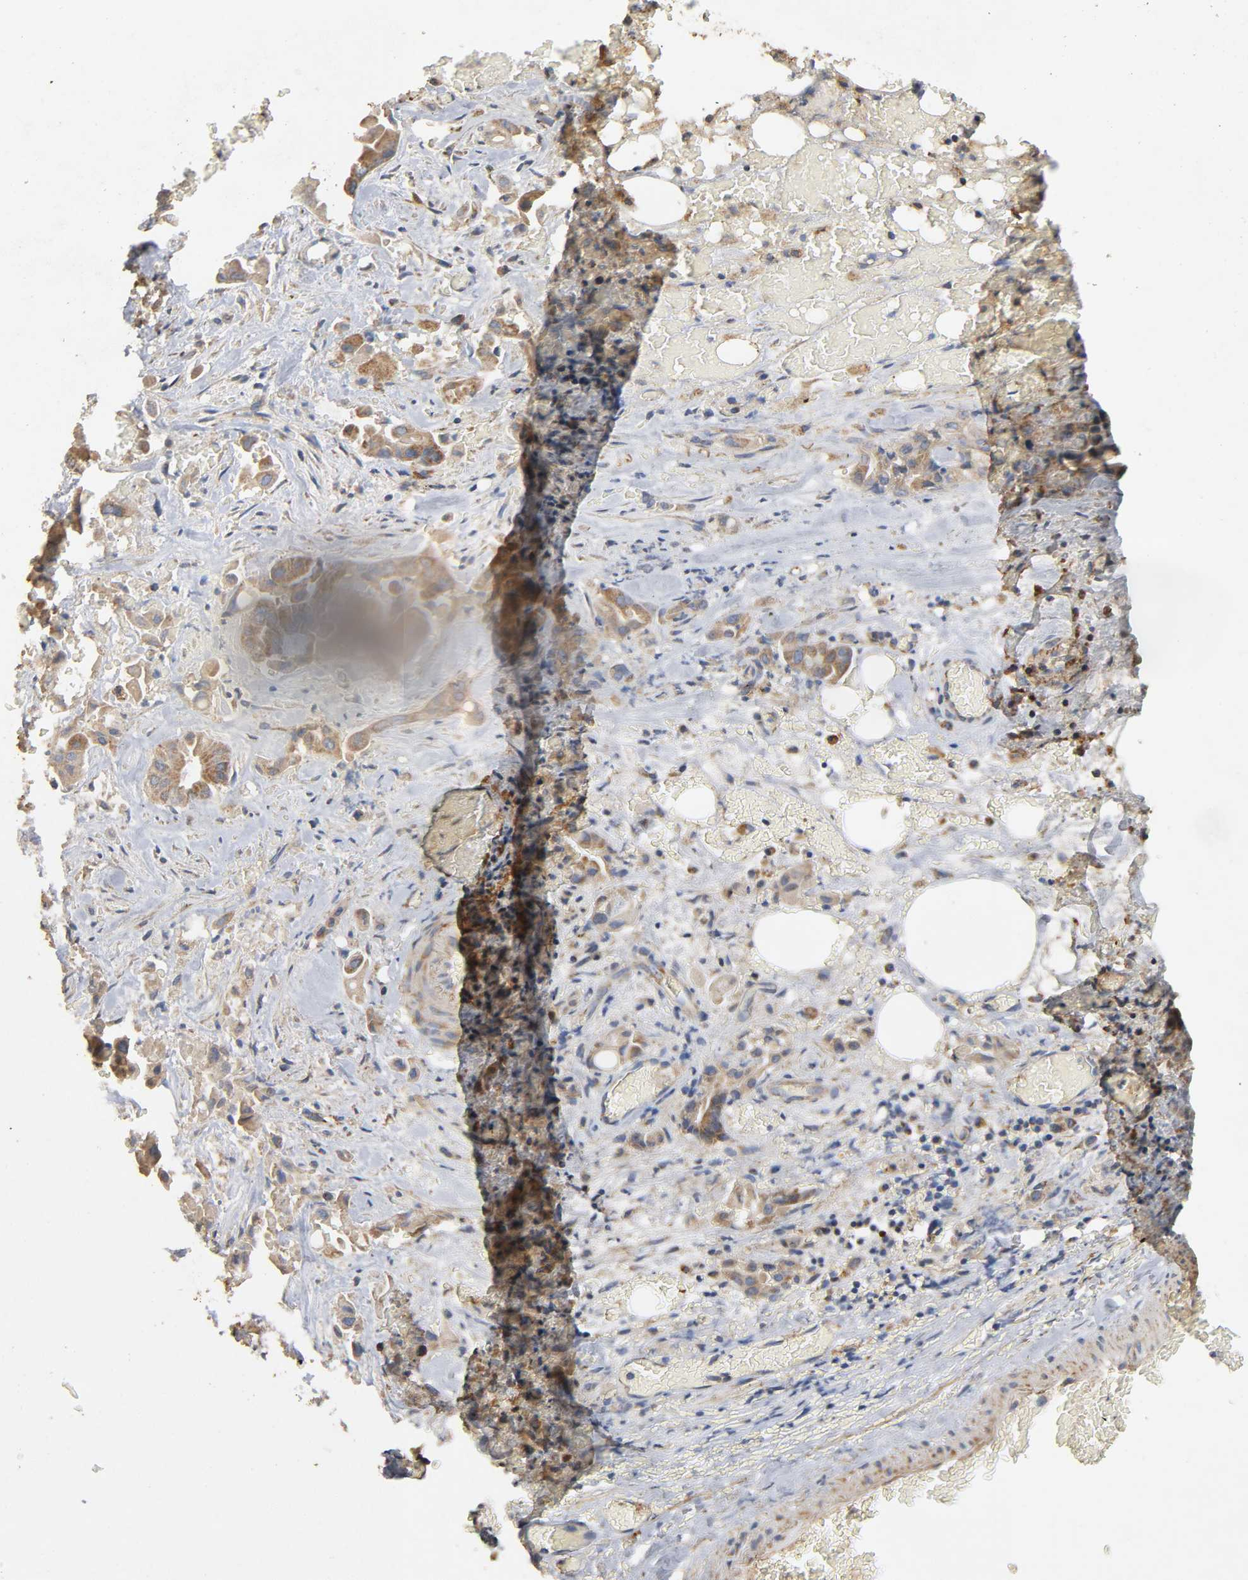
{"staining": {"intensity": "moderate", "quantity": ">75%", "location": "cytoplasmic/membranous"}, "tissue": "liver cancer", "cell_type": "Tumor cells", "image_type": "cancer", "snomed": [{"axis": "morphology", "description": "Cholangiocarcinoma"}, {"axis": "topography", "description": "Liver"}], "caption": "An image of liver cholangiocarcinoma stained for a protein shows moderate cytoplasmic/membranous brown staining in tumor cells. The staining is performed using DAB brown chromogen to label protein expression. The nuclei are counter-stained blue using hematoxylin.", "gene": "NDUFS3", "patient": {"sex": "female", "age": 68}}